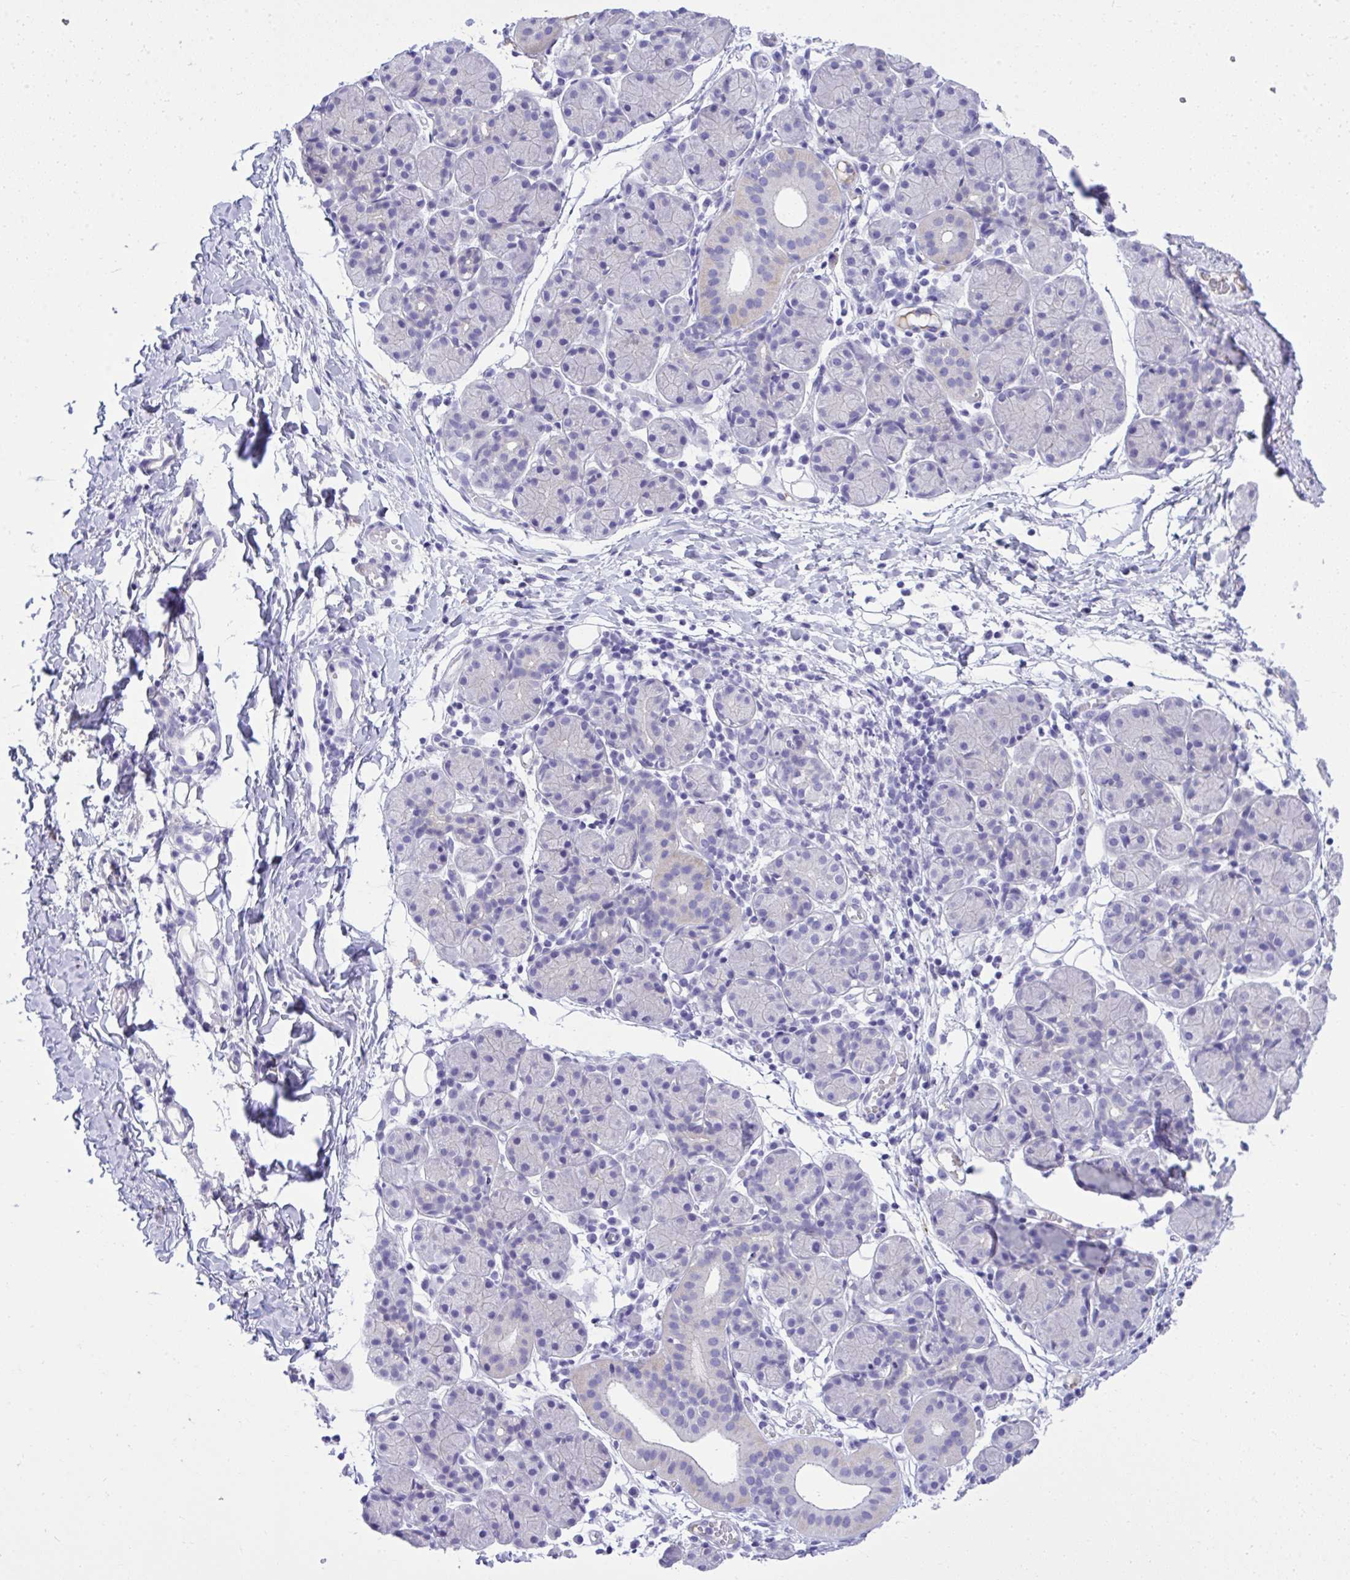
{"staining": {"intensity": "negative", "quantity": "none", "location": "none"}, "tissue": "salivary gland", "cell_type": "Glandular cells", "image_type": "normal", "snomed": [{"axis": "morphology", "description": "Normal tissue, NOS"}, {"axis": "morphology", "description": "Inflammation, NOS"}, {"axis": "topography", "description": "Lymph node"}, {"axis": "topography", "description": "Salivary gland"}], "caption": "An immunohistochemistry (IHC) histopathology image of benign salivary gland is shown. There is no staining in glandular cells of salivary gland.", "gene": "ST6GALNAC3", "patient": {"sex": "male", "age": 3}}